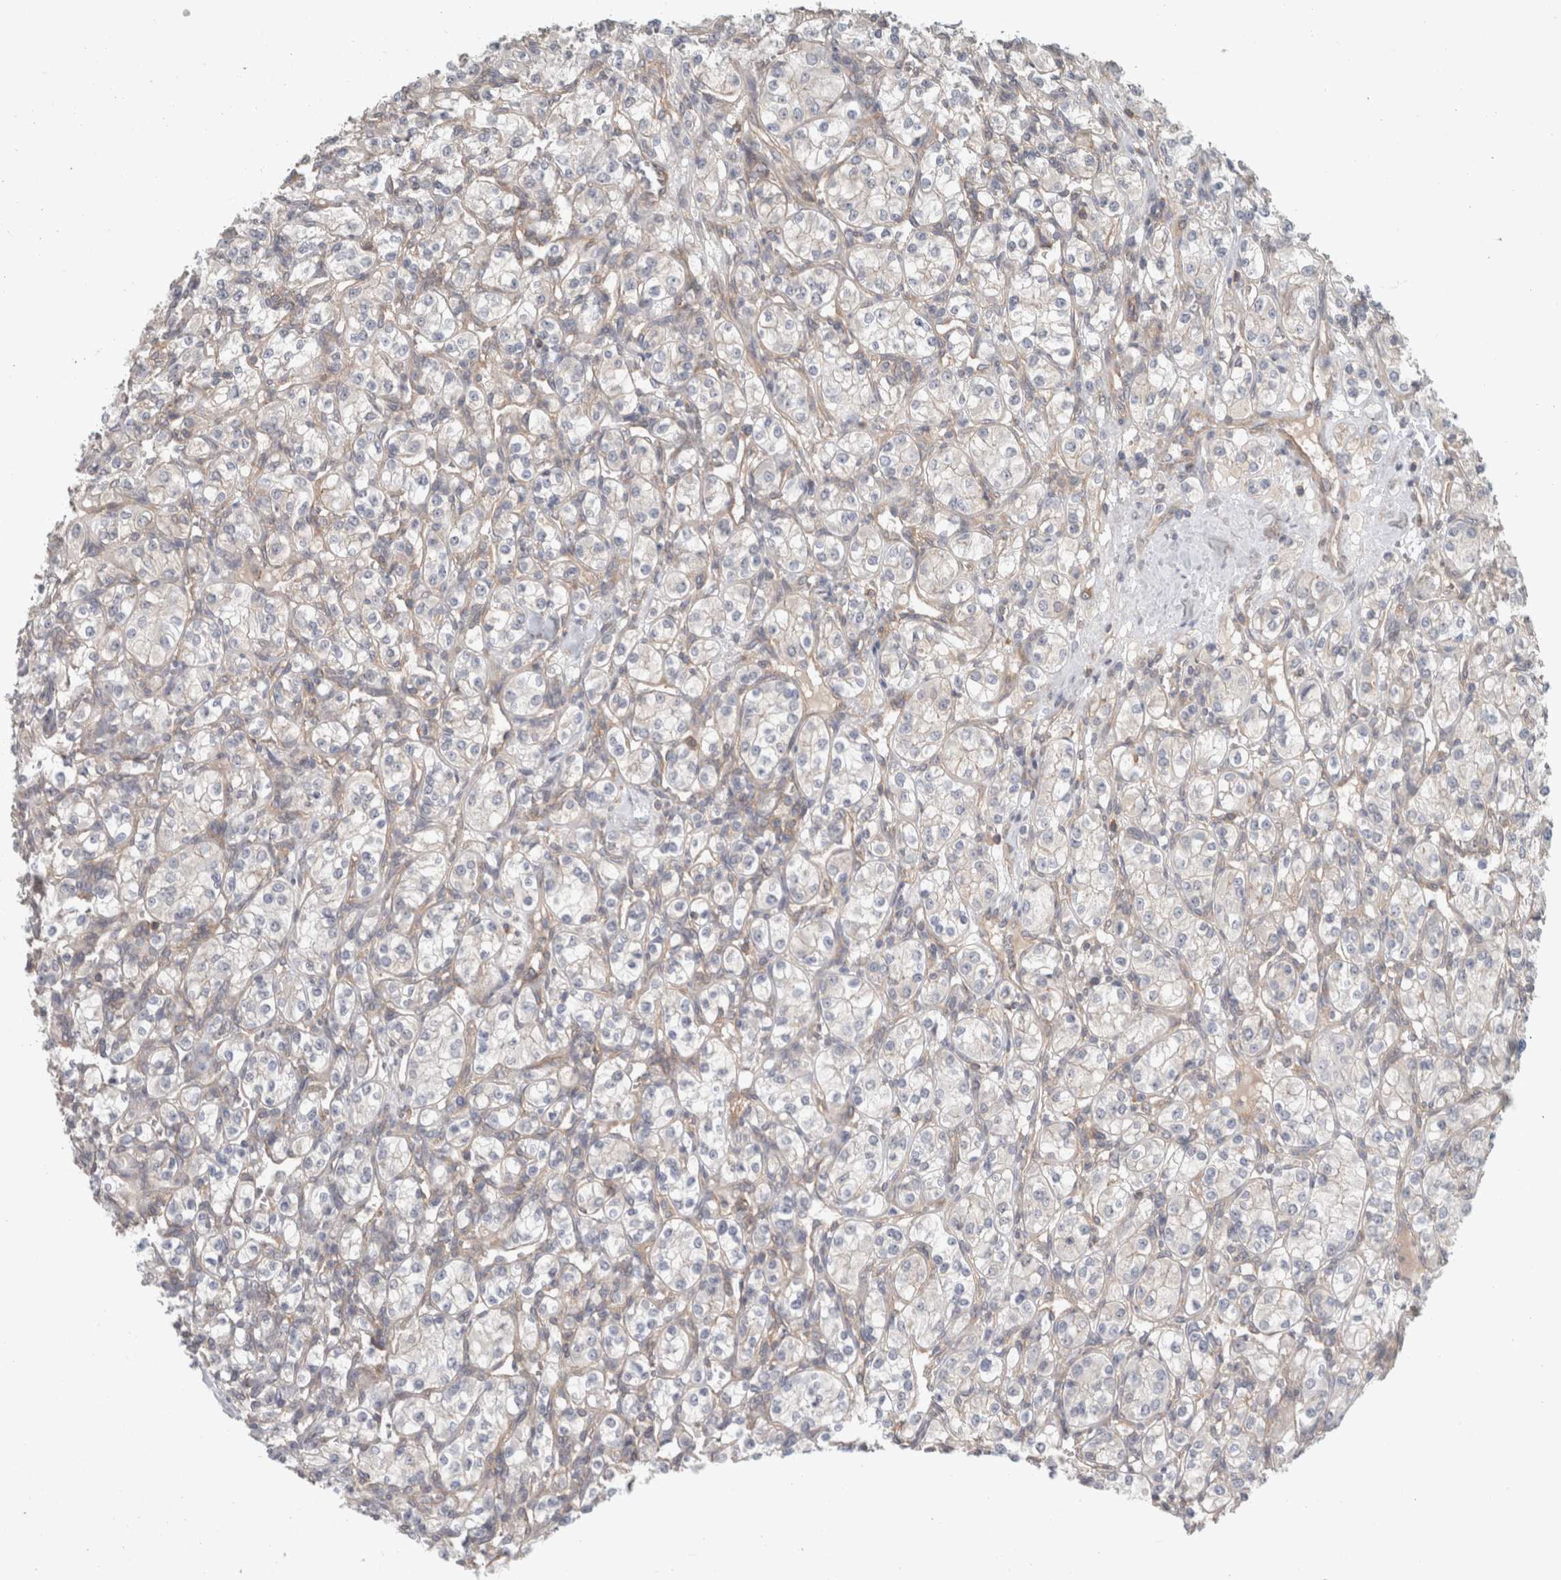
{"staining": {"intensity": "negative", "quantity": "none", "location": "none"}, "tissue": "renal cancer", "cell_type": "Tumor cells", "image_type": "cancer", "snomed": [{"axis": "morphology", "description": "Adenocarcinoma, NOS"}, {"axis": "topography", "description": "Kidney"}], "caption": "There is no significant positivity in tumor cells of renal cancer. (DAB immunohistochemistry visualized using brightfield microscopy, high magnification).", "gene": "RASAL2", "patient": {"sex": "male", "age": 77}}